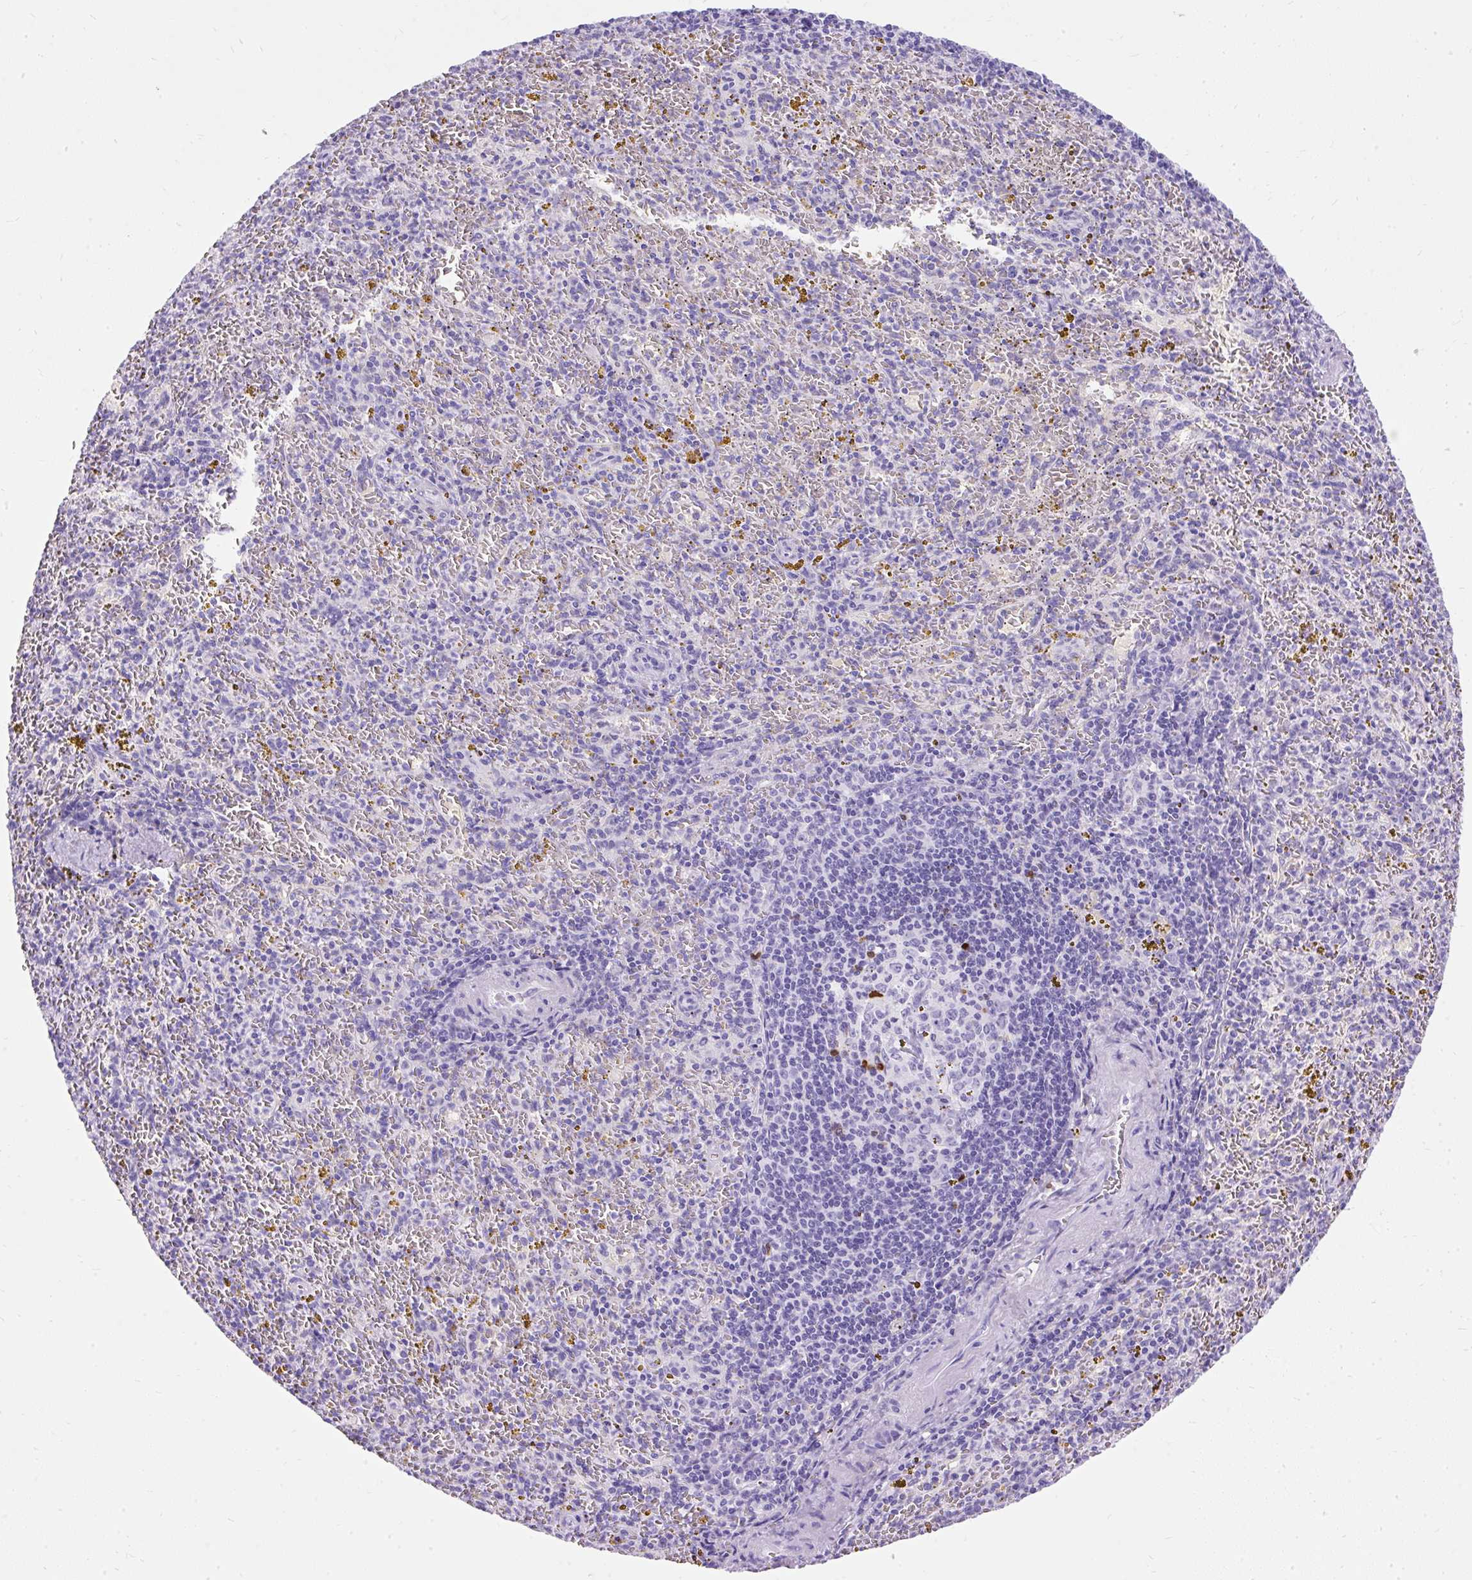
{"staining": {"intensity": "negative", "quantity": "none", "location": "none"}, "tissue": "spleen", "cell_type": "Cells in red pulp", "image_type": "normal", "snomed": [{"axis": "morphology", "description": "Normal tissue, NOS"}, {"axis": "topography", "description": "Spleen"}], "caption": "Immunohistochemistry (IHC) image of benign human spleen stained for a protein (brown), which shows no expression in cells in red pulp.", "gene": "PVALB", "patient": {"sex": "male", "age": 57}}